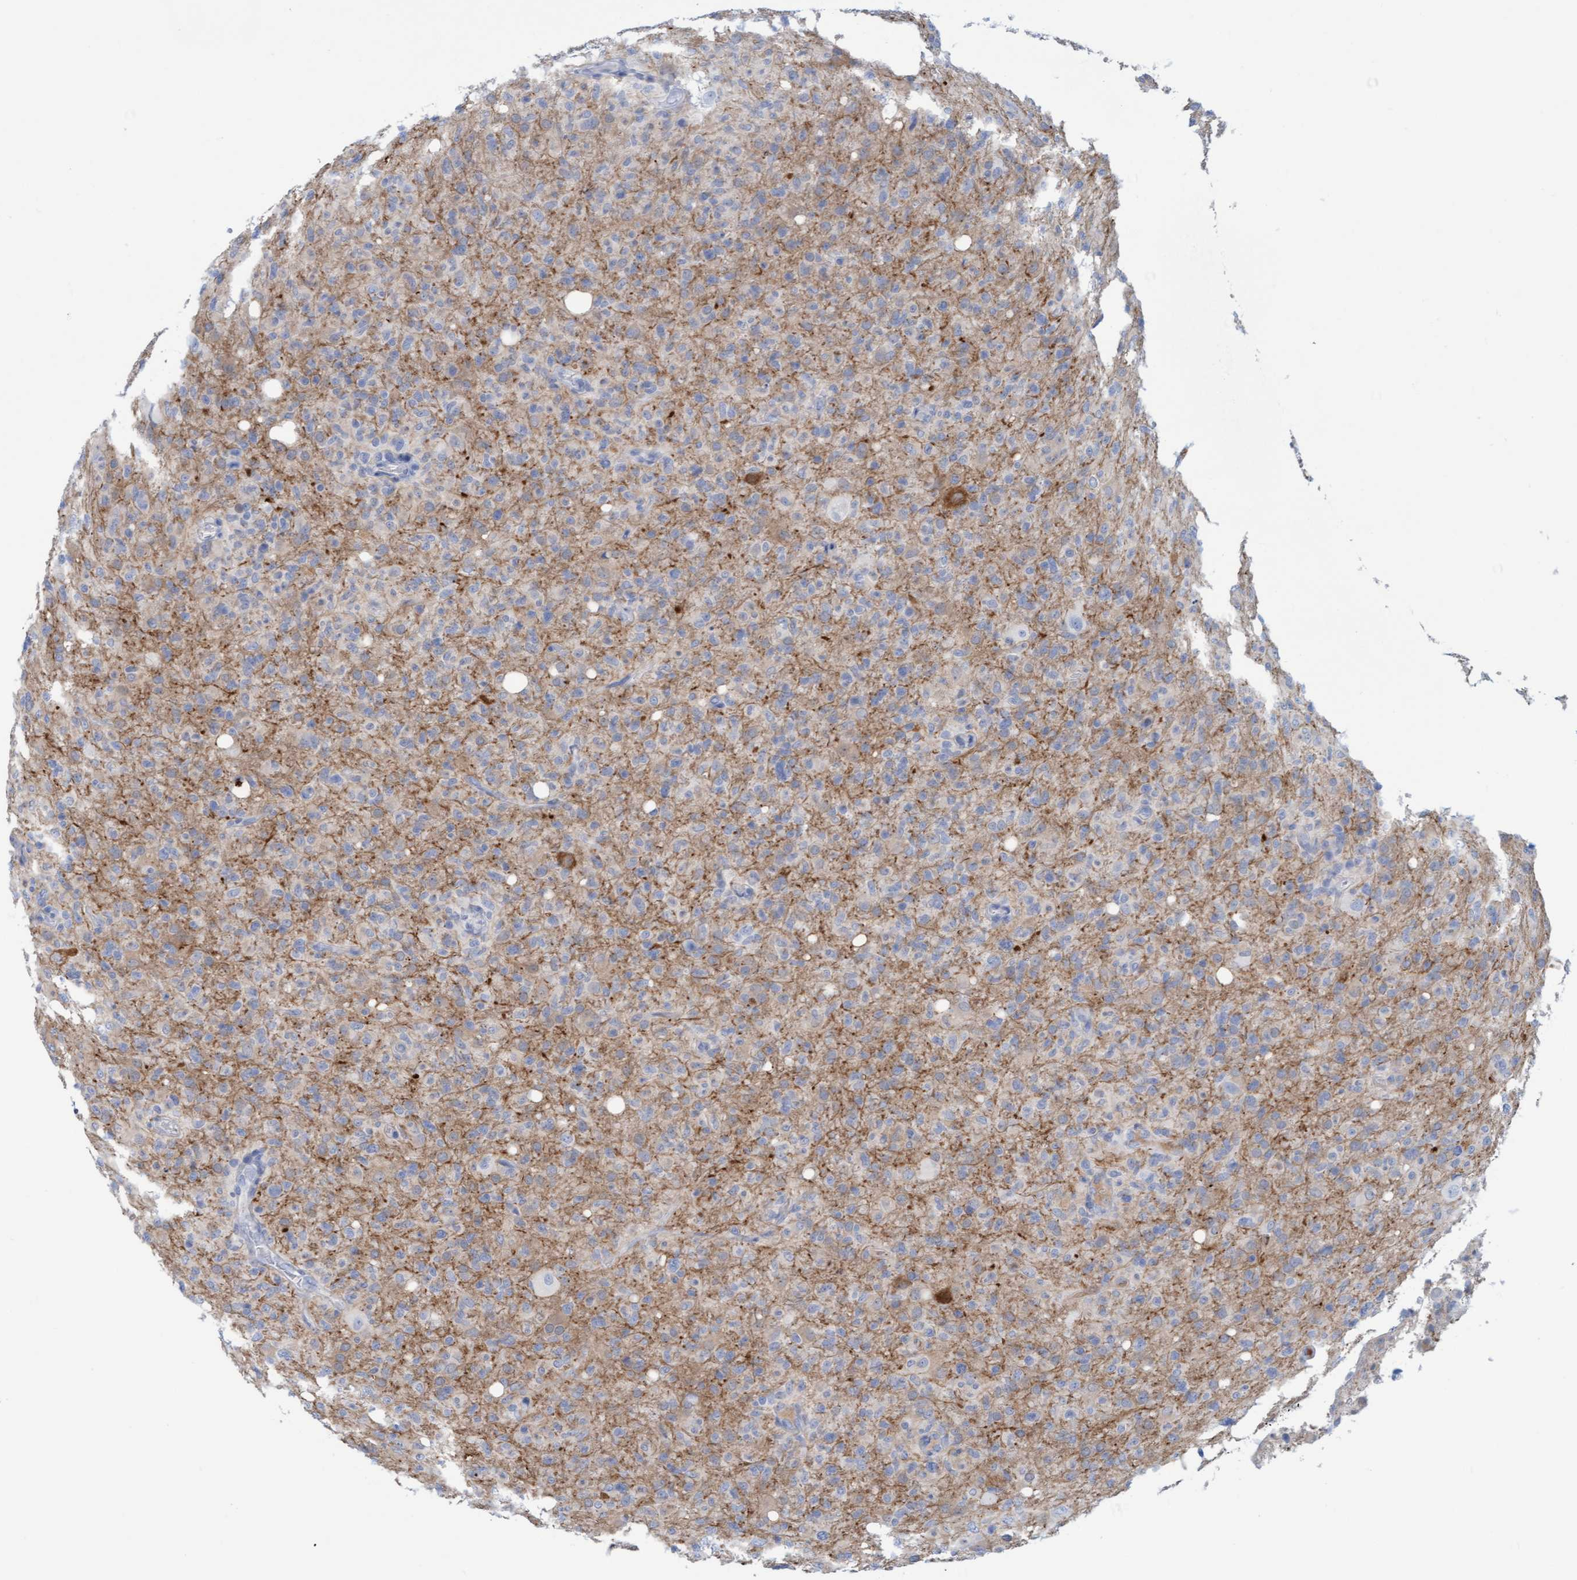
{"staining": {"intensity": "weak", "quantity": "<25%", "location": "cytoplasmic/membranous"}, "tissue": "glioma", "cell_type": "Tumor cells", "image_type": "cancer", "snomed": [{"axis": "morphology", "description": "Glioma, malignant, High grade"}, {"axis": "topography", "description": "Brain"}], "caption": "Micrograph shows no significant protein expression in tumor cells of malignant high-grade glioma.", "gene": "KLHL11", "patient": {"sex": "female", "age": 57}}